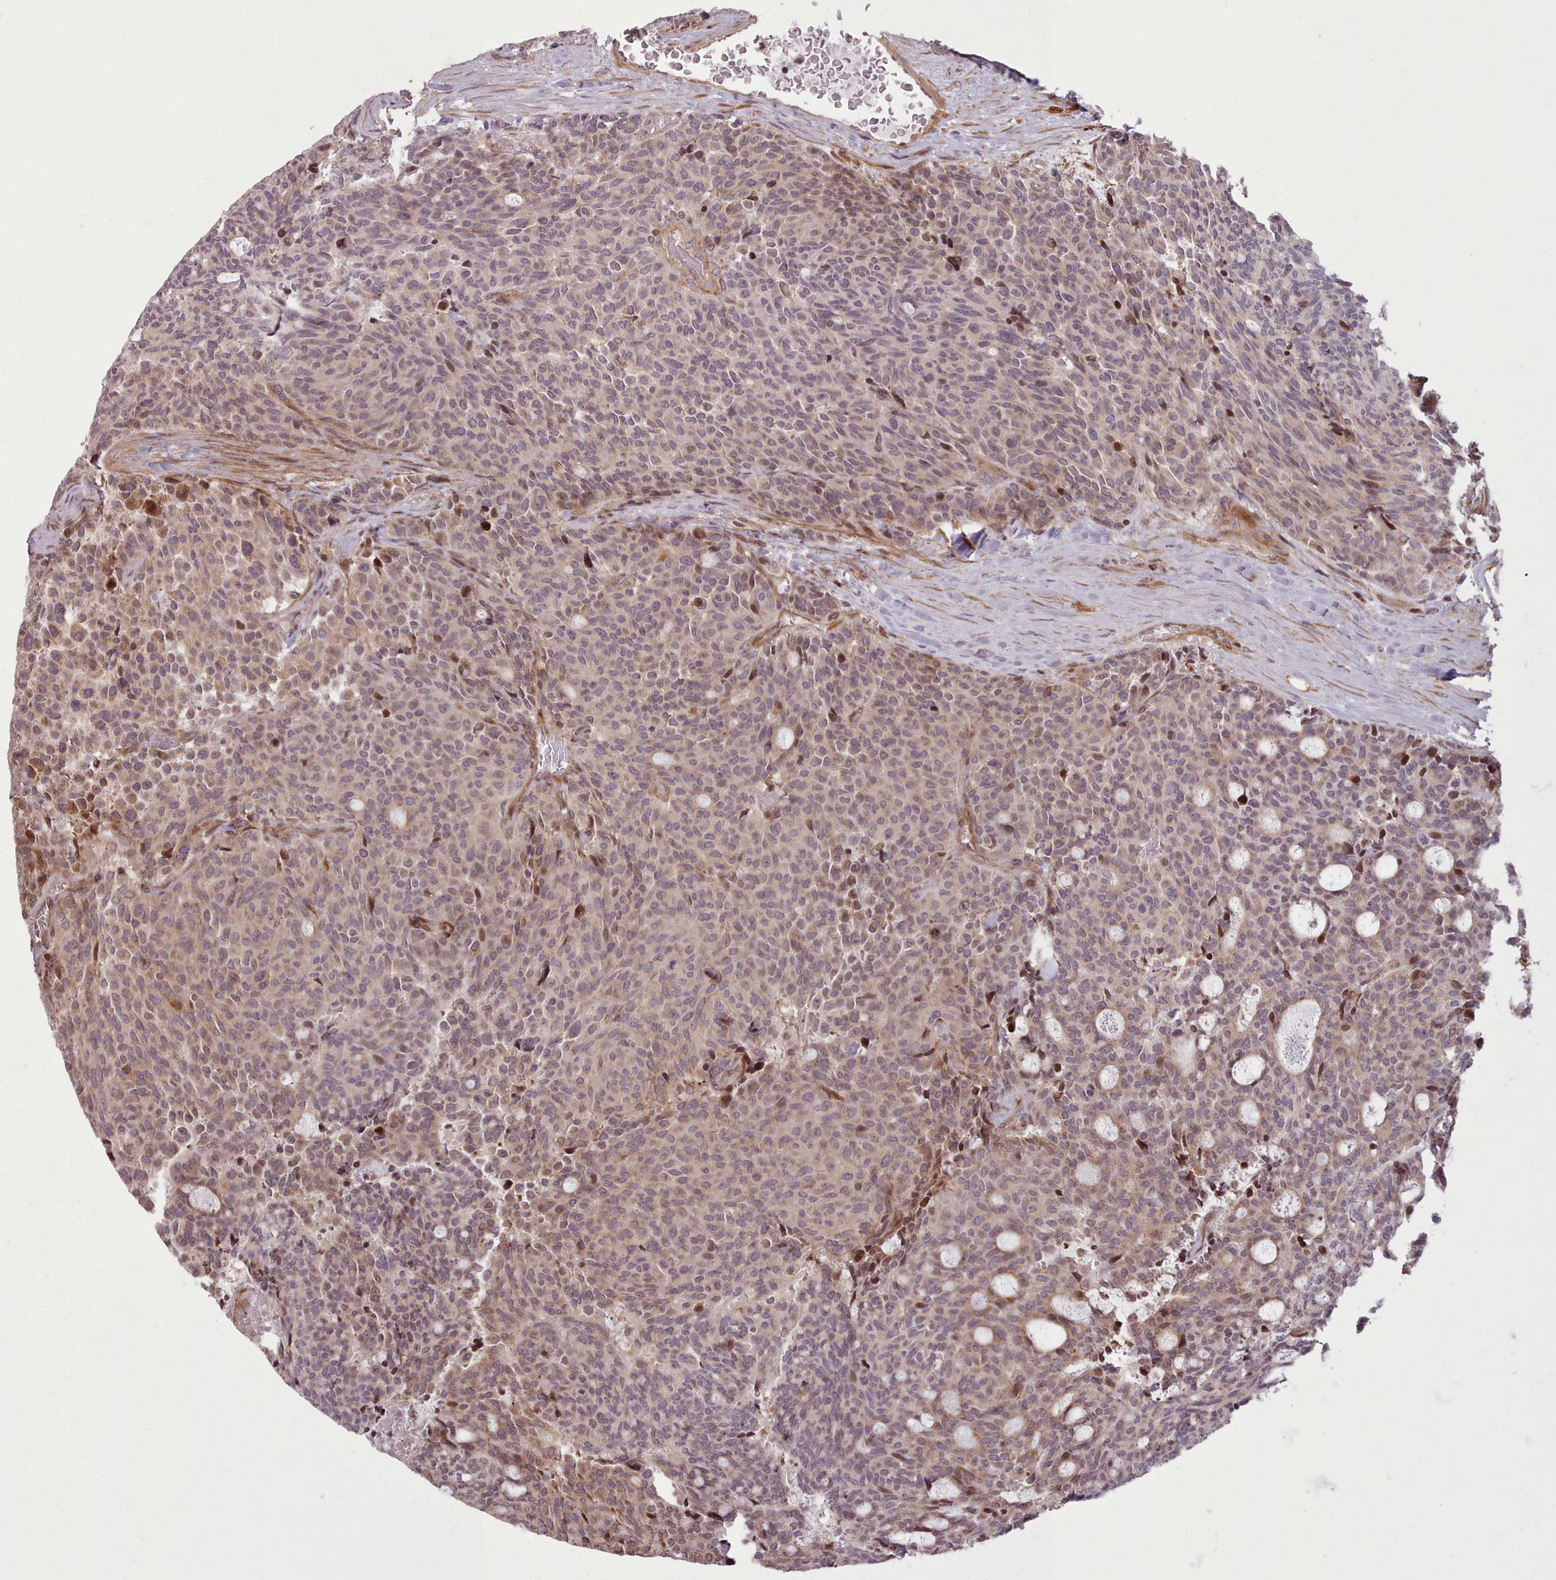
{"staining": {"intensity": "strong", "quantity": "<25%", "location": "nuclear"}, "tissue": "carcinoid", "cell_type": "Tumor cells", "image_type": "cancer", "snomed": [{"axis": "morphology", "description": "Carcinoid, malignant, NOS"}, {"axis": "topography", "description": "Pancreas"}], "caption": "This micrograph displays carcinoid stained with immunohistochemistry (IHC) to label a protein in brown. The nuclear of tumor cells show strong positivity for the protein. Nuclei are counter-stained blue.", "gene": "NLRP7", "patient": {"sex": "female", "age": 54}}